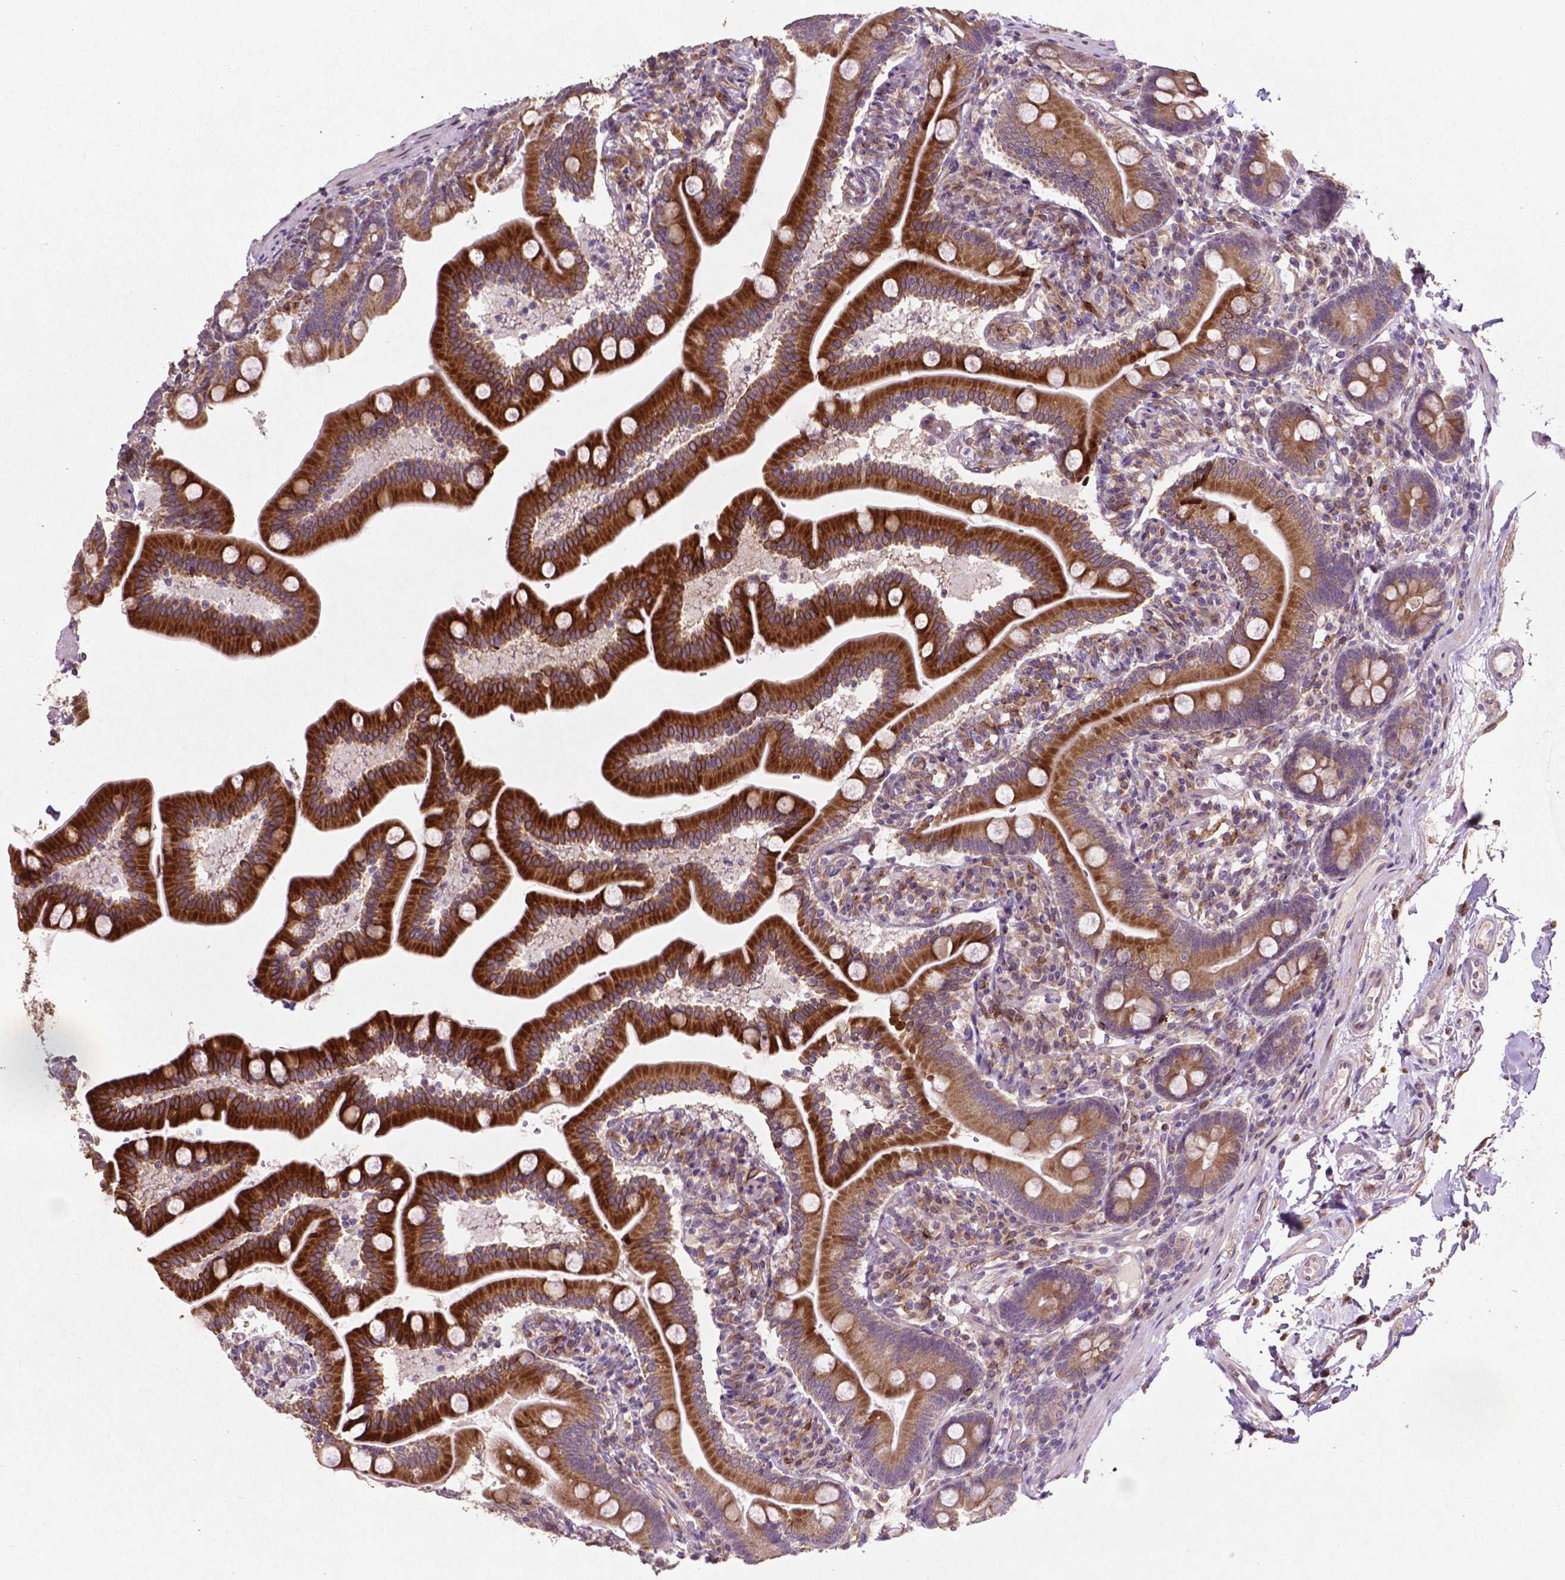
{"staining": {"intensity": "strong", "quantity": "25%-75%", "location": "cytoplasmic/membranous"}, "tissue": "duodenum", "cell_type": "Glandular cells", "image_type": "normal", "snomed": [{"axis": "morphology", "description": "Normal tissue, NOS"}, {"axis": "topography", "description": "Duodenum"}], "caption": "Duodenum was stained to show a protein in brown. There is high levels of strong cytoplasmic/membranous staining in approximately 25%-75% of glandular cells. The staining was performed using DAB (3,3'-diaminobenzidine), with brown indicating positive protein expression. Nuclei are stained blue with hematoxylin.", "gene": "MBTPS1", "patient": {"sex": "female", "age": 67}}